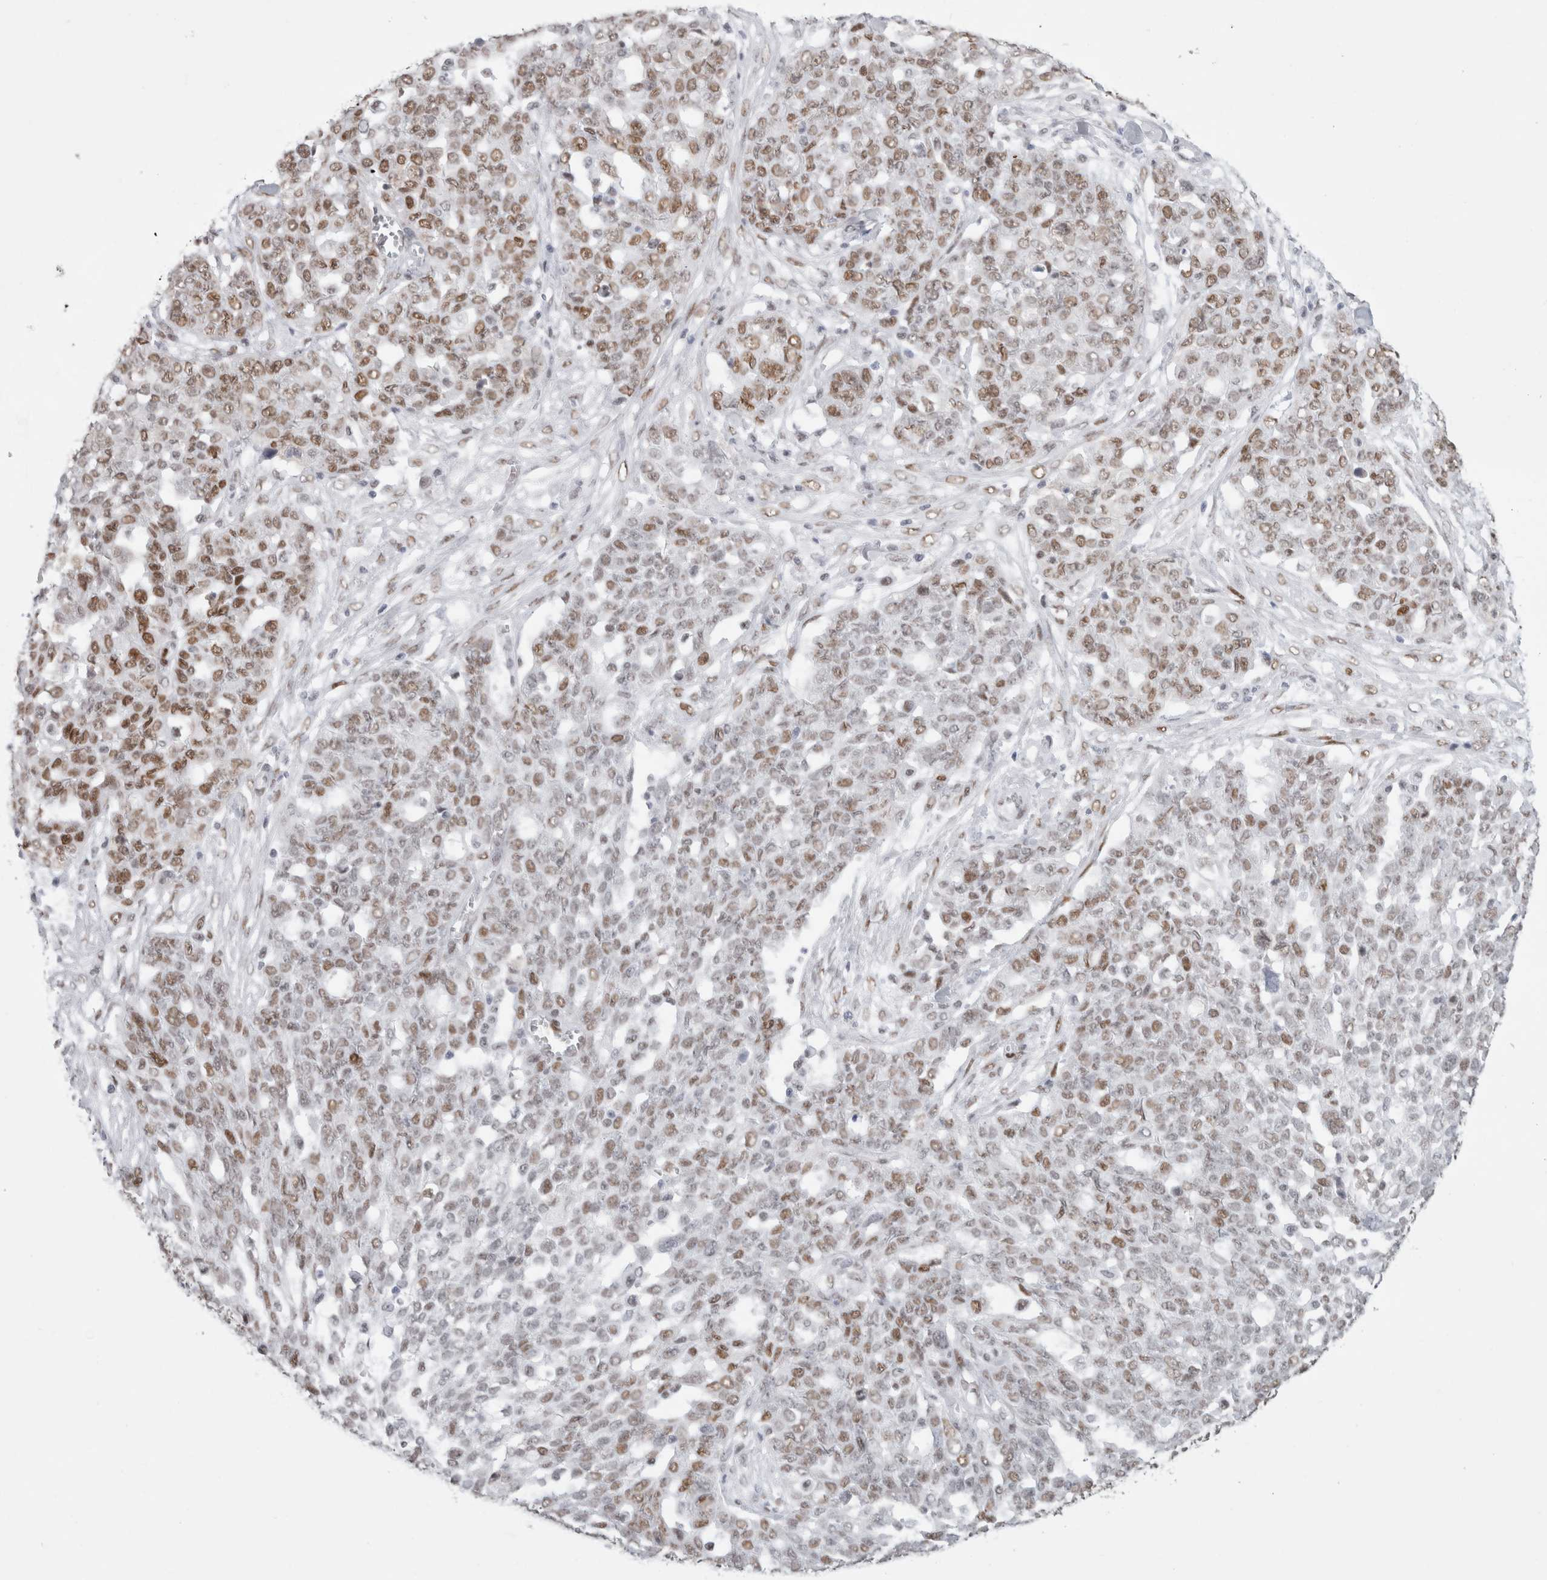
{"staining": {"intensity": "moderate", "quantity": ">75%", "location": "nuclear"}, "tissue": "ovarian cancer", "cell_type": "Tumor cells", "image_type": "cancer", "snomed": [{"axis": "morphology", "description": "Cystadenocarcinoma, serous, NOS"}, {"axis": "topography", "description": "Soft tissue"}, {"axis": "topography", "description": "Ovary"}], "caption": "Protein staining by immunohistochemistry (IHC) shows moderate nuclear positivity in about >75% of tumor cells in serous cystadenocarcinoma (ovarian).", "gene": "SMARCC1", "patient": {"sex": "female", "age": 57}}